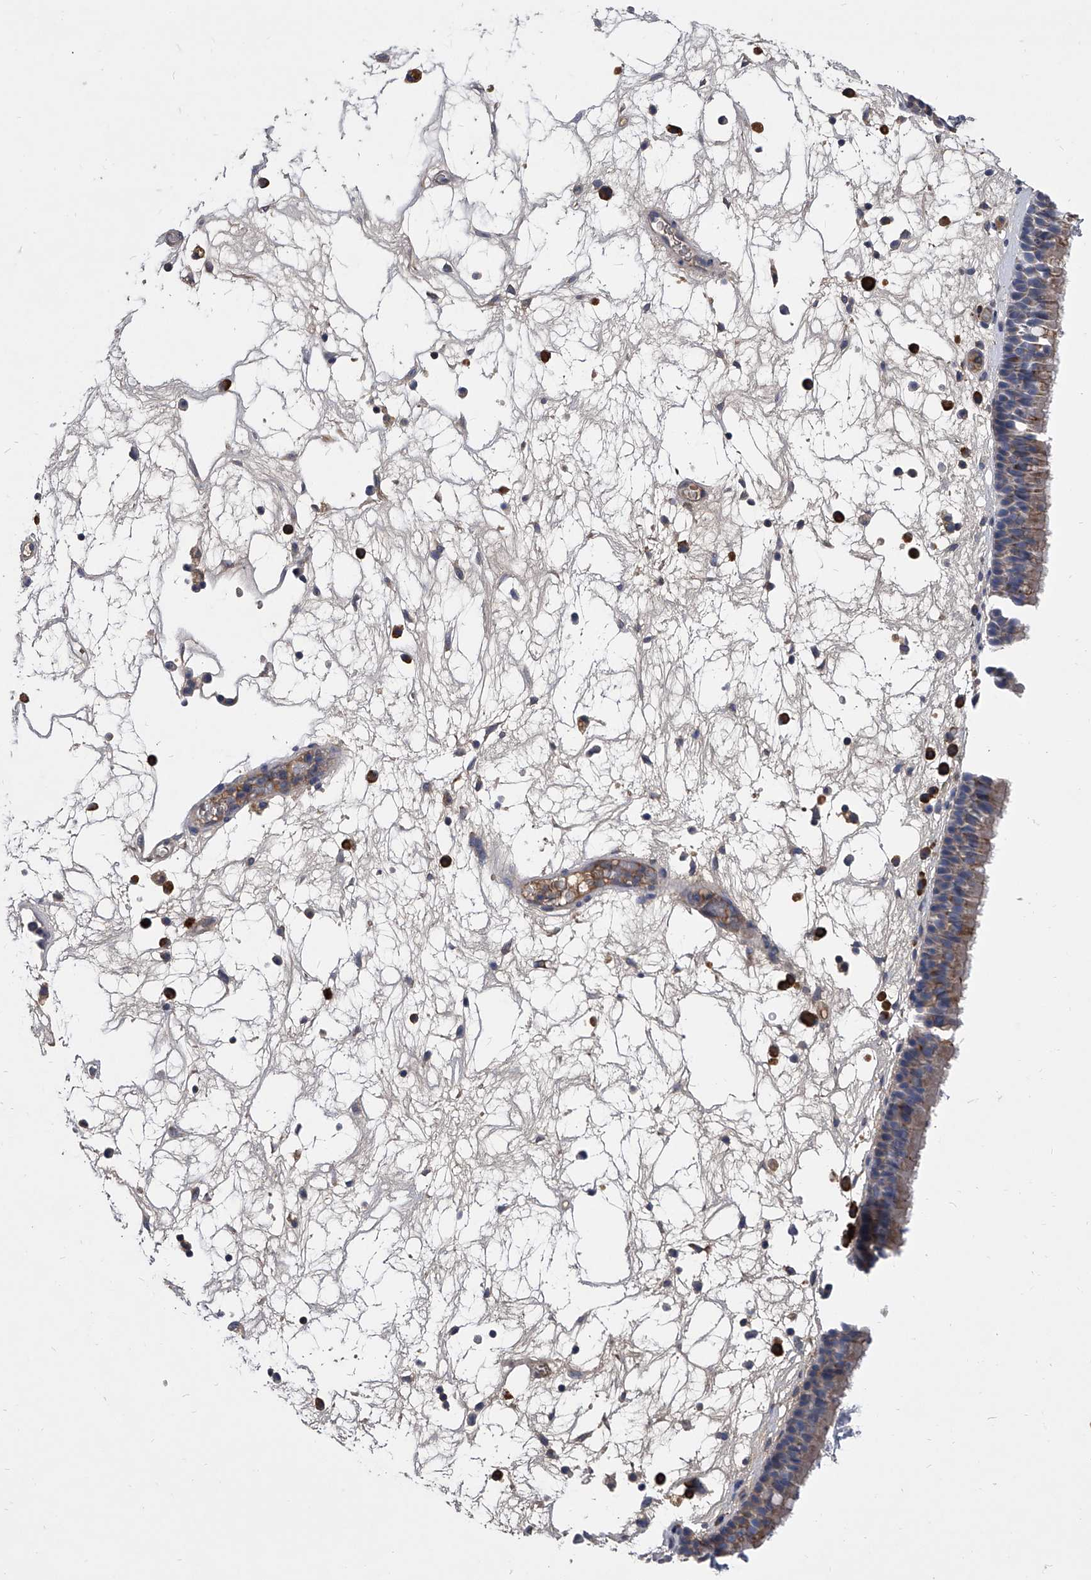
{"staining": {"intensity": "weak", "quantity": "<25%", "location": "cytoplasmic/membranous"}, "tissue": "nasopharynx", "cell_type": "Respiratory epithelial cells", "image_type": "normal", "snomed": [{"axis": "morphology", "description": "Normal tissue, NOS"}, {"axis": "morphology", "description": "Inflammation, NOS"}, {"axis": "morphology", "description": "Malignant melanoma, Metastatic site"}, {"axis": "topography", "description": "Nasopharynx"}], "caption": "This is a micrograph of IHC staining of unremarkable nasopharynx, which shows no expression in respiratory epithelial cells.", "gene": "CCR4", "patient": {"sex": "male", "age": 70}}